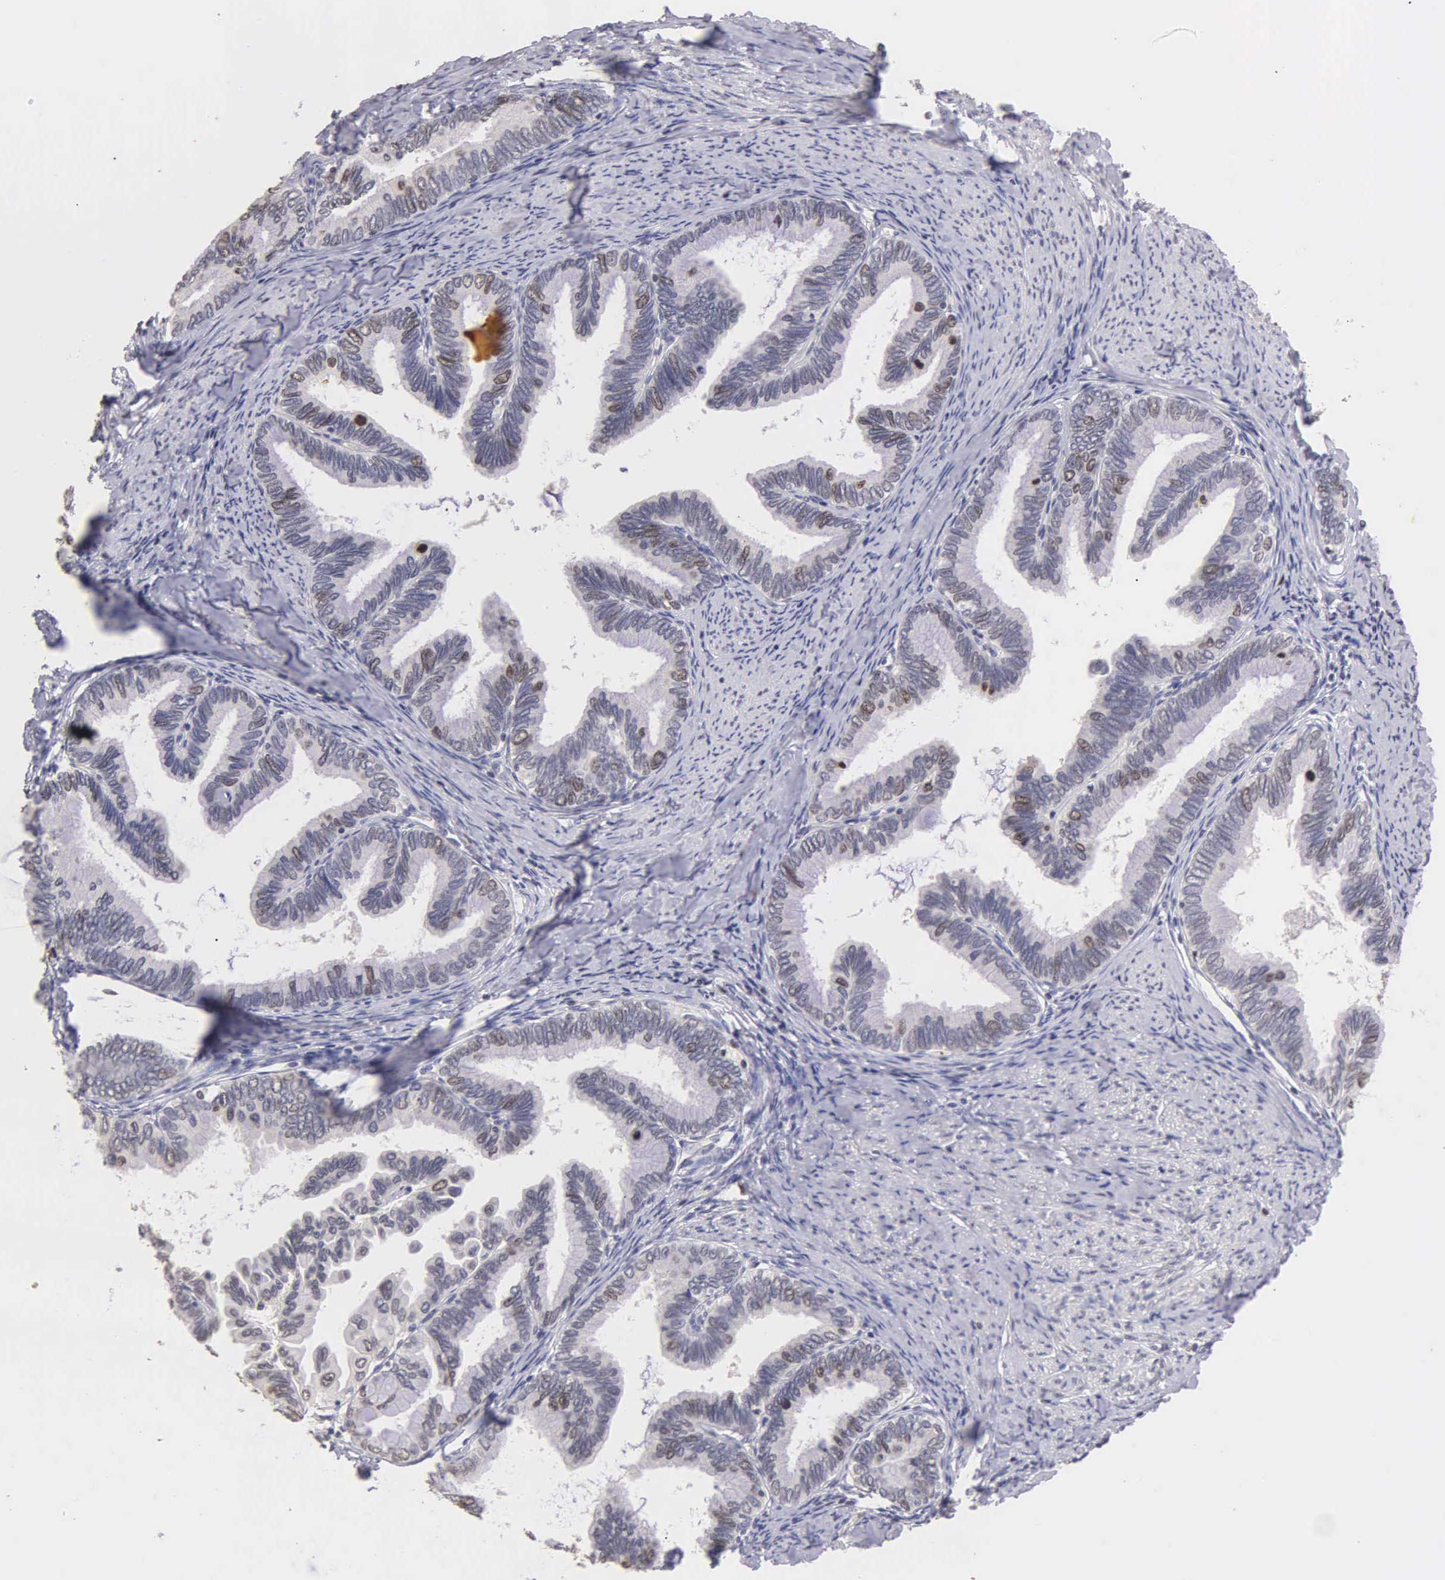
{"staining": {"intensity": "weak", "quantity": "<25%", "location": "nuclear"}, "tissue": "cervical cancer", "cell_type": "Tumor cells", "image_type": "cancer", "snomed": [{"axis": "morphology", "description": "Adenocarcinoma, NOS"}, {"axis": "topography", "description": "Cervix"}], "caption": "A micrograph of human cervical adenocarcinoma is negative for staining in tumor cells.", "gene": "MKI67", "patient": {"sex": "female", "age": 49}}